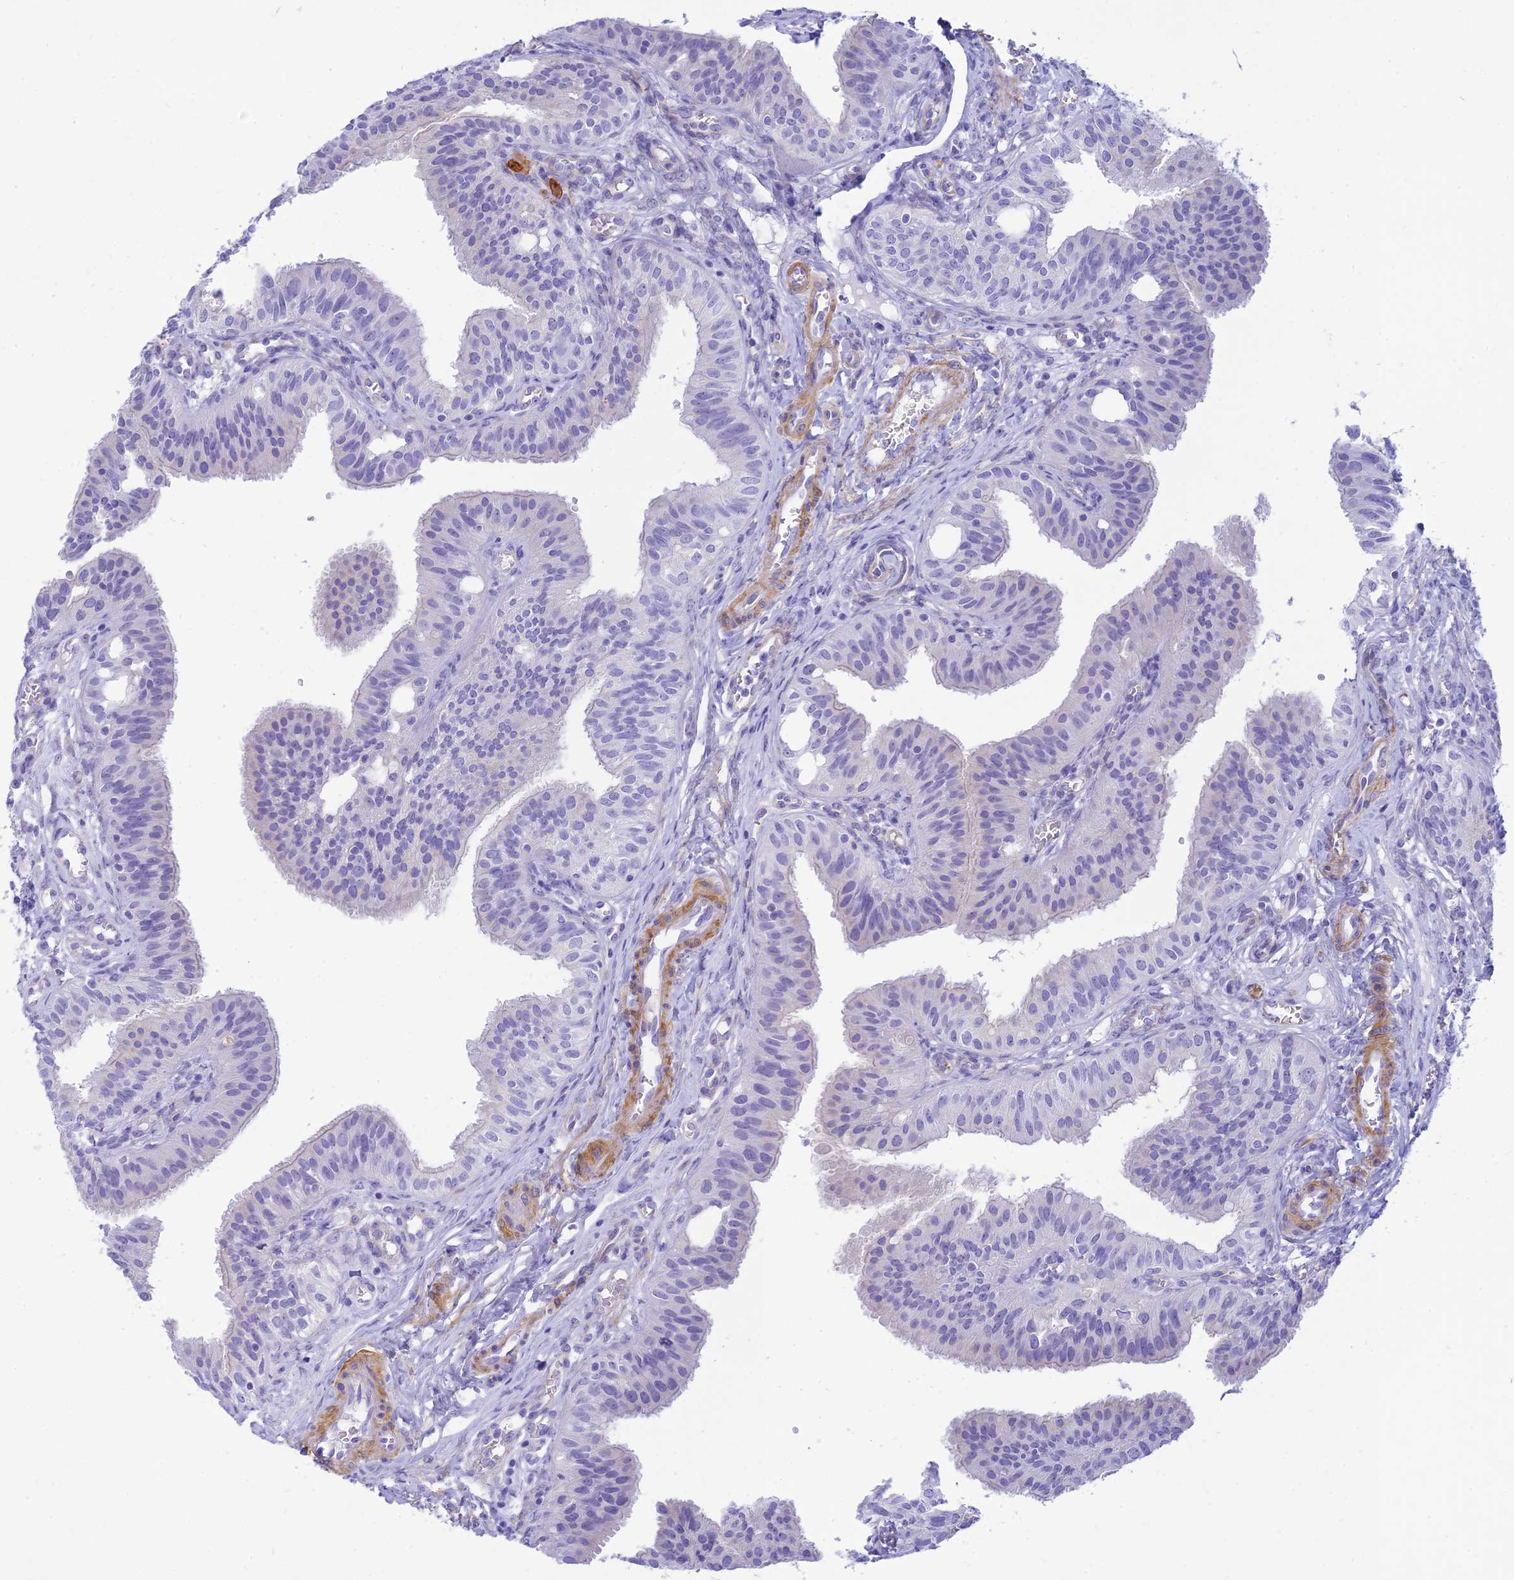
{"staining": {"intensity": "negative", "quantity": "none", "location": "none"}, "tissue": "fallopian tube", "cell_type": "Glandular cells", "image_type": "normal", "snomed": [{"axis": "morphology", "description": "Normal tissue, NOS"}, {"axis": "topography", "description": "Fallopian tube"}, {"axis": "topography", "description": "Ovary"}], "caption": "This photomicrograph is of benign fallopian tube stained with IHC to label a protein in brown with the nuclei are counter-stained blue. There is no positivity in glandular cells. The staining is performed using DAB (3,3'-diaminobenzidine) brown chromogen with nuclei counter-stained in using hematoxylin.", "gene": "FBXW4", "patient": {"sex": "female", "age": 42}}